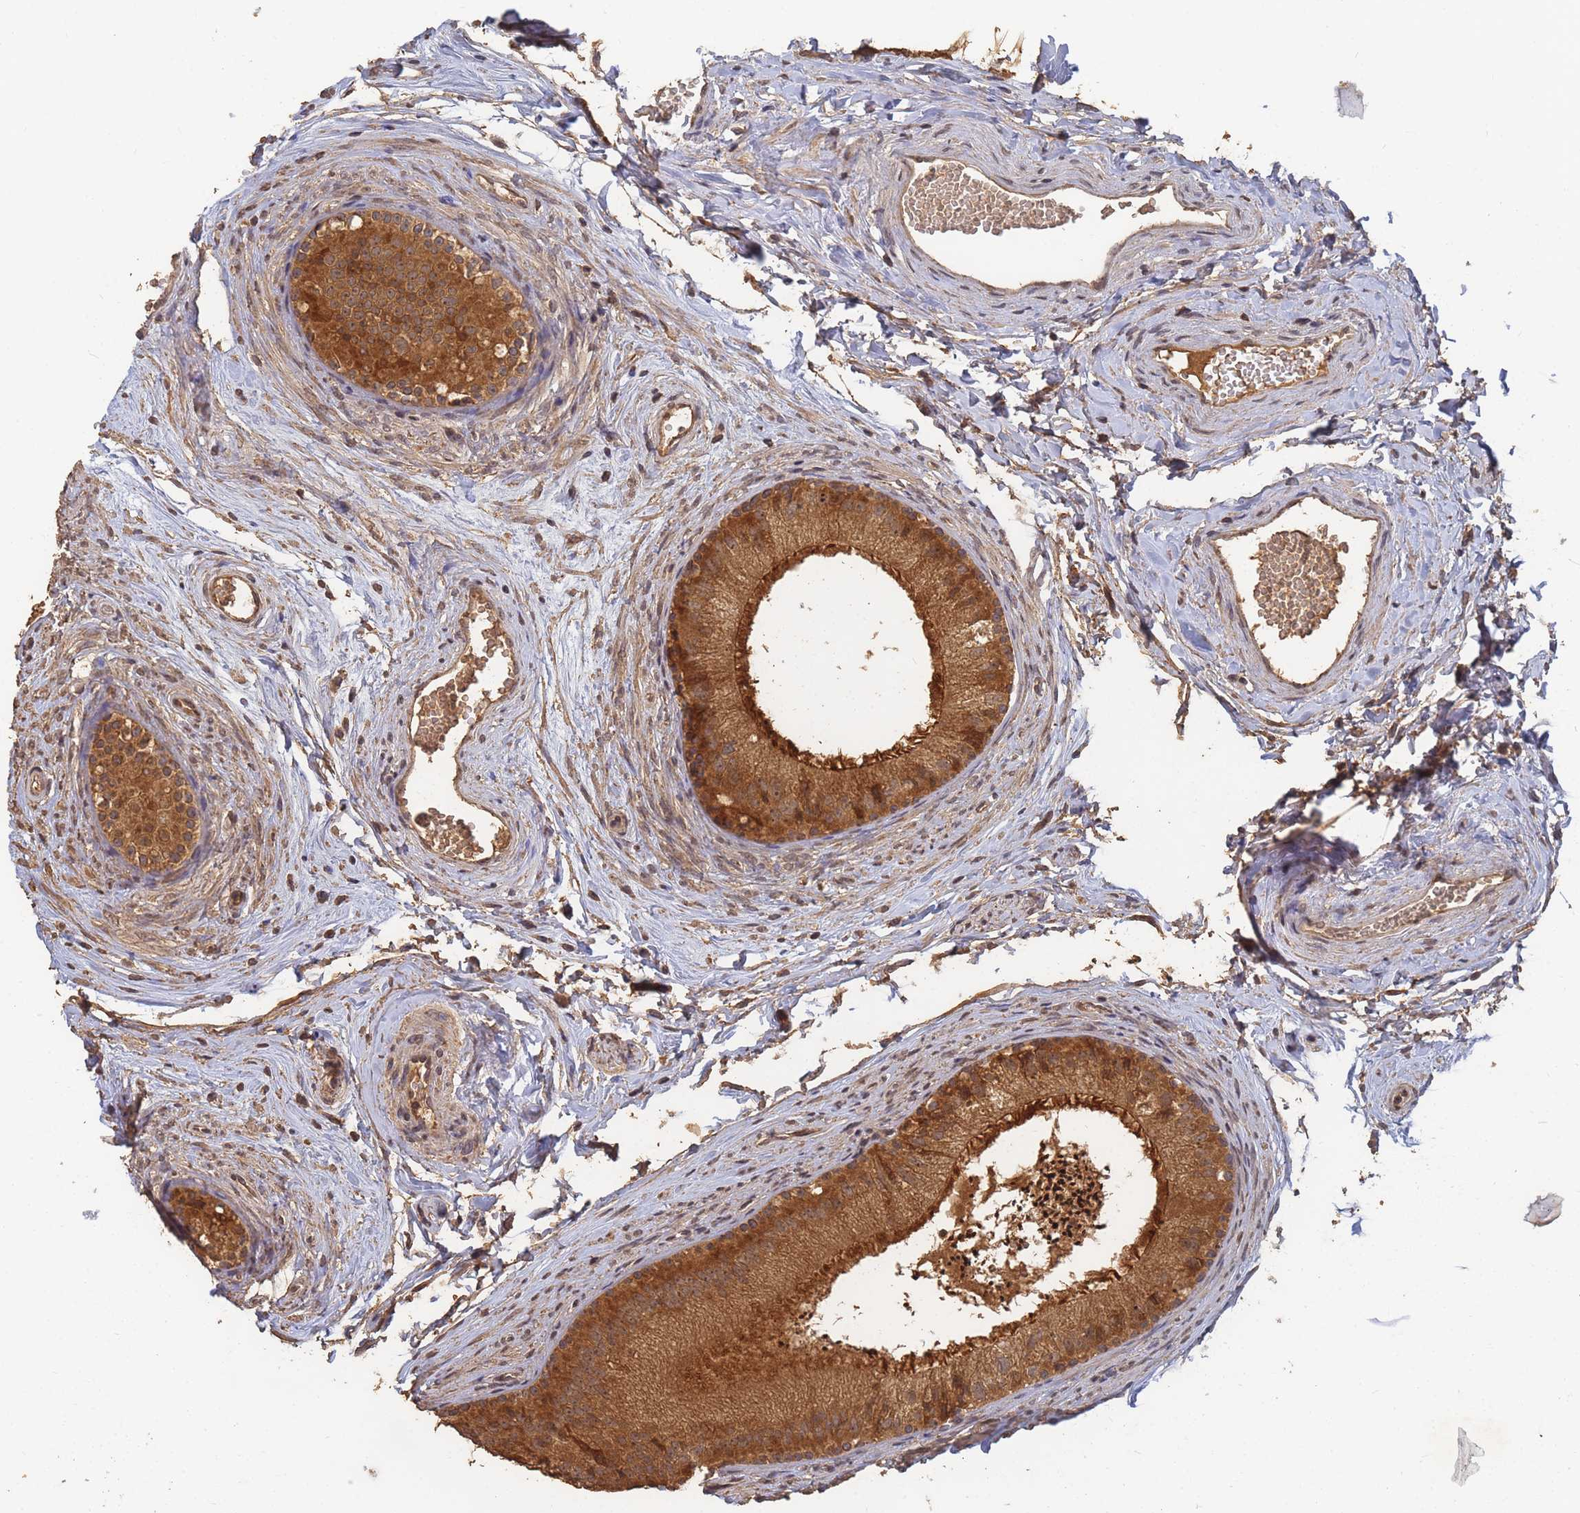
{"staining": {"intensity": "strong", "quantity": ">75%", "location": "cytoplasmic/membranous"}, "tissue": "epididymis", "cell_type": "Glandular cells", "image_type": "normal", "snomed": [{"axis": "morphology", "description": "Normal tissue, NOS"}, {"axis": "topography", "description": "Epididymis"}], "caption": "Immunohistochemical staining of unremarkable human epididymis exhibits strong cytoplasmic/membranous protein expression in approximately >75% of glandular cells. (DAB IHC, brown staining for protein, blue staining for nuclei).", "gene": "ALKBH1", "patient": {"sex": "male", "age": 56}}